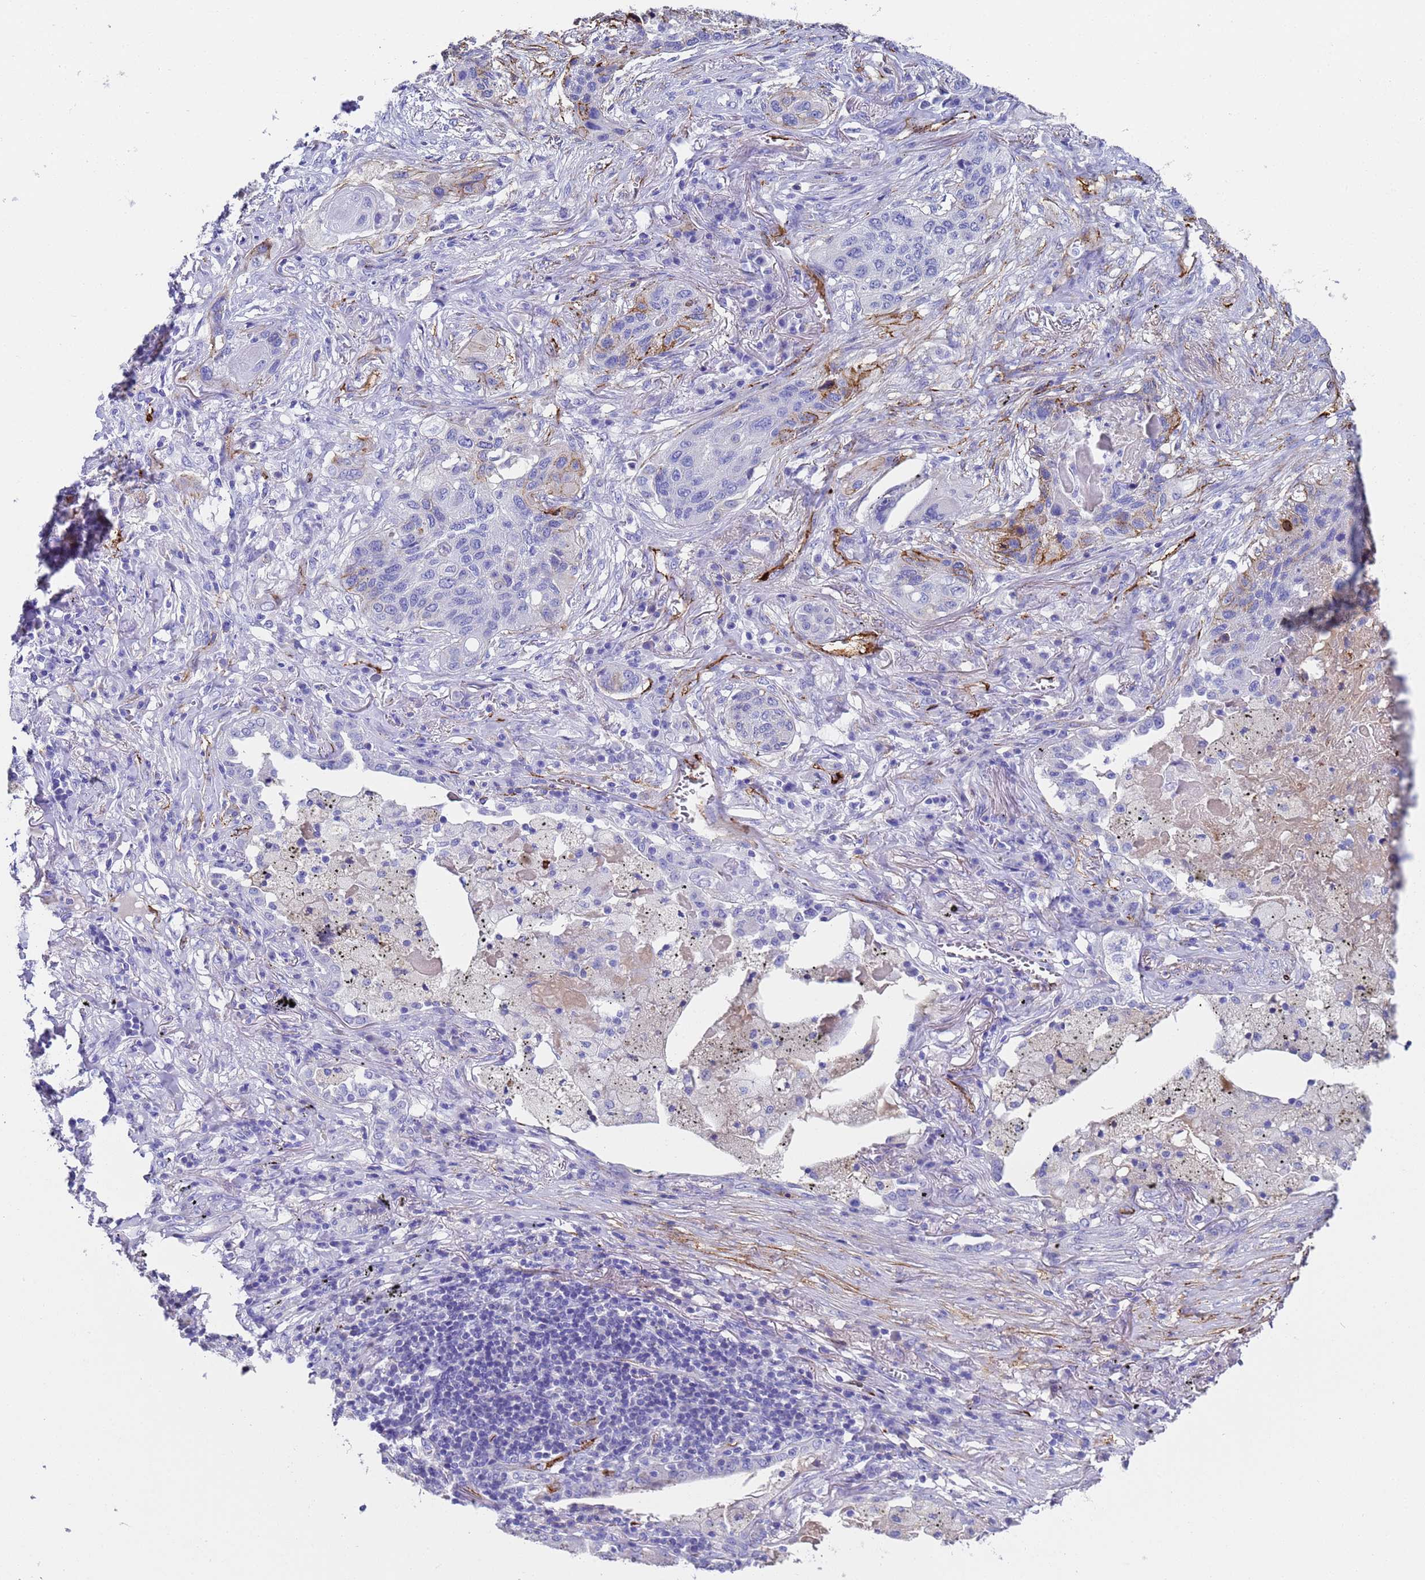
{"staining": {"intensity": "negative", "quantity": "none", "location": "none"}, "tissue": "lung cancer", "cell_type": "Tumor cells", "image_type": "cancer", "snomed": [{"axis": "morphology", "description": "Squamous cell carcinoma, NOS"}, {"axis": "topography", "description": "Lung"}], "caption": "High magnification brightfield microscopy of lung squamous cell carcinoma stained with DAB (brown) and counterstained with hematoxylin (blue): tumor cells show no significant staining. (DAB IHC, high magnification).", "gene": "ADIPOQ", "patient": {"sex": "female", "age": 63}}